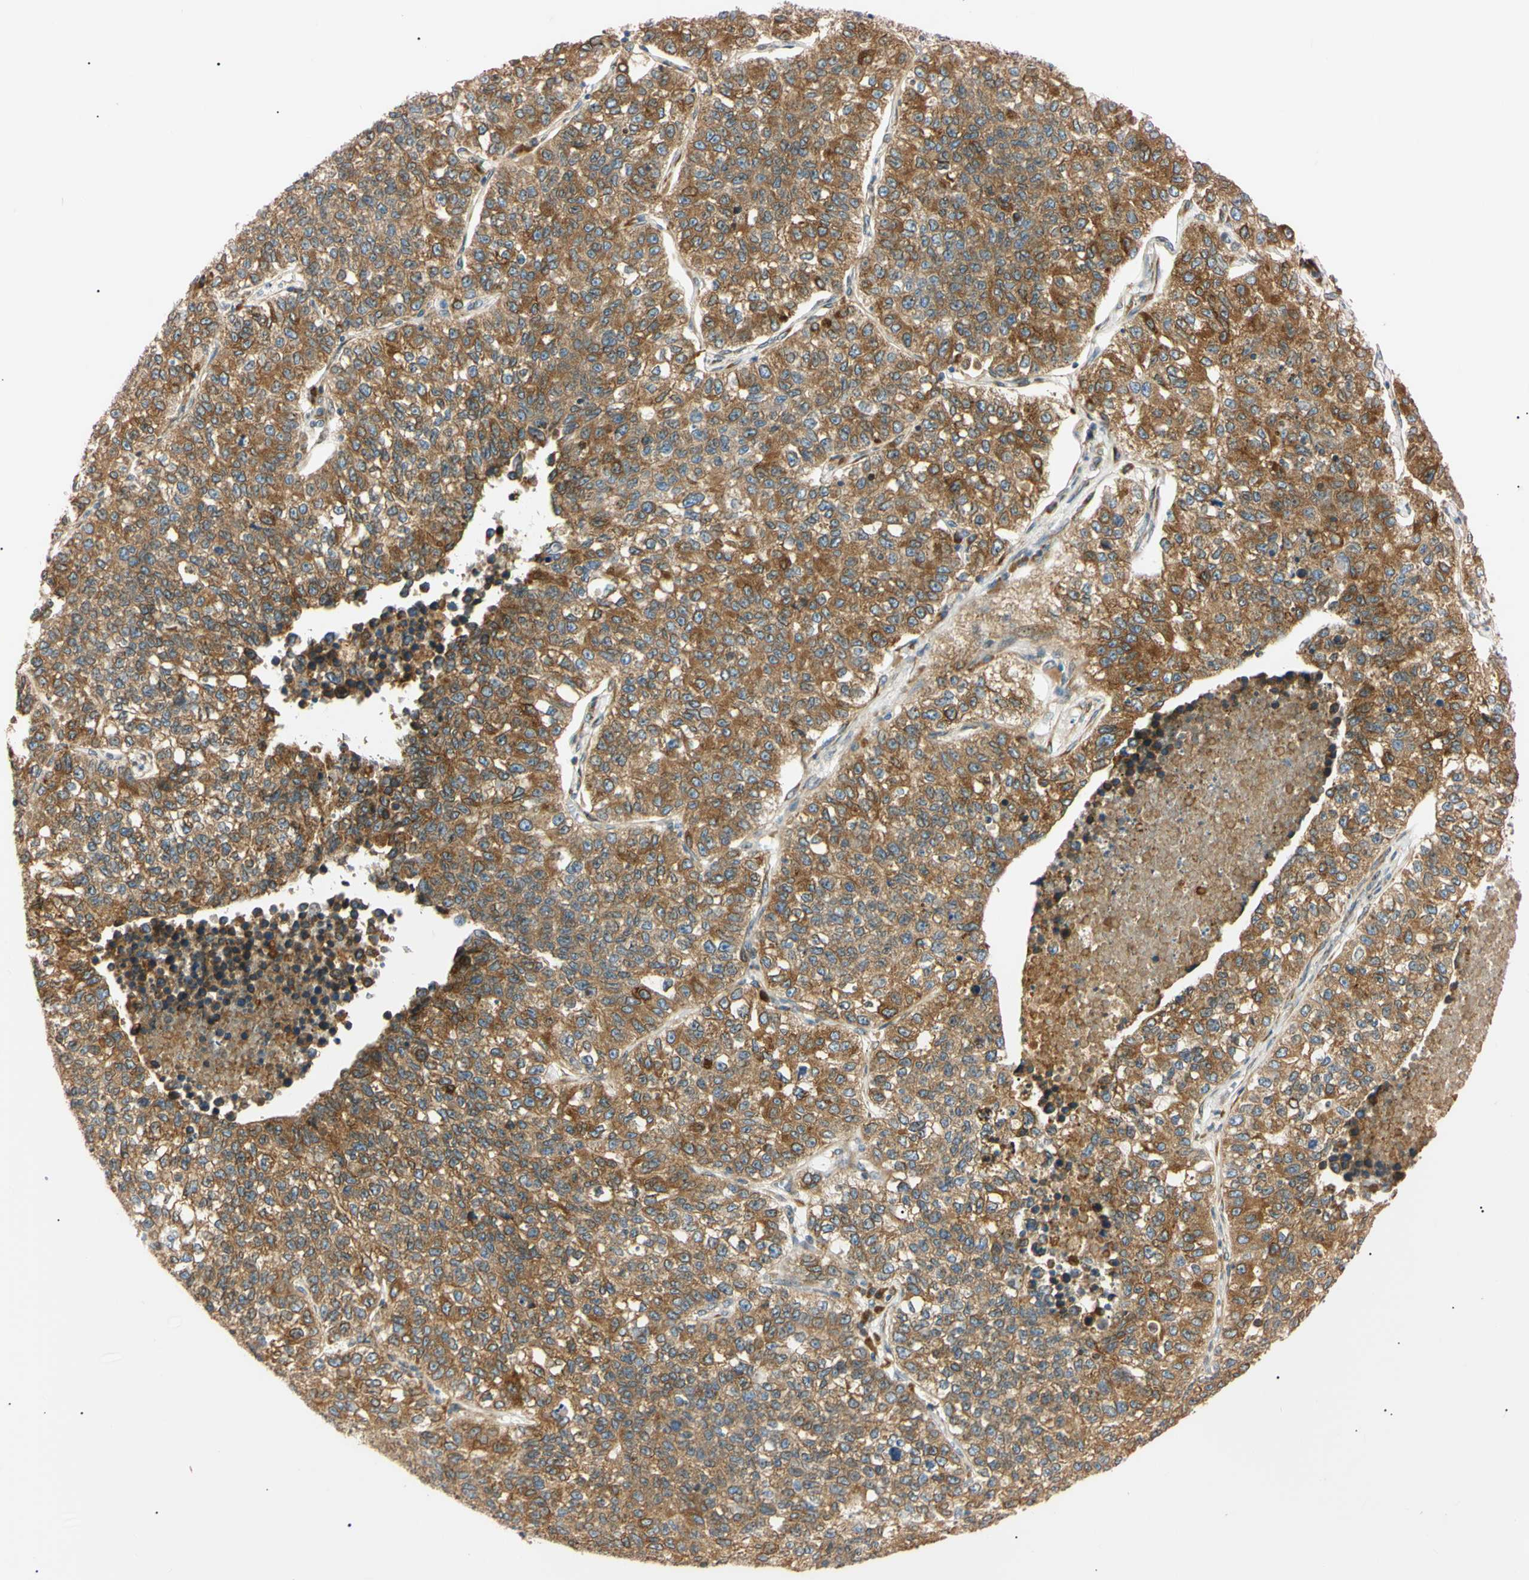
{"staining": {"intensity": "moderate", "quantity": ">75%", "location": "cytoplasmic/membranous"}, "tissue": "lung cancer", "cell_type": "Tumor cells", "image_type": "cancer", "snomed": [{"axis": "morphology", "description": "Adenocarcinoma, NOS"}, {"axis": "topography", "description": "Lung"}], "caption": "A histopathology image showing moderate cytoplasmic/membranous staining in about >75% of tumor cells in lung cancer (adenocarcinoma), as visualized by brown immunohistochemical staining.", "gene": "IER3IP1", "patient": {"sex": "male", "age": 49}}